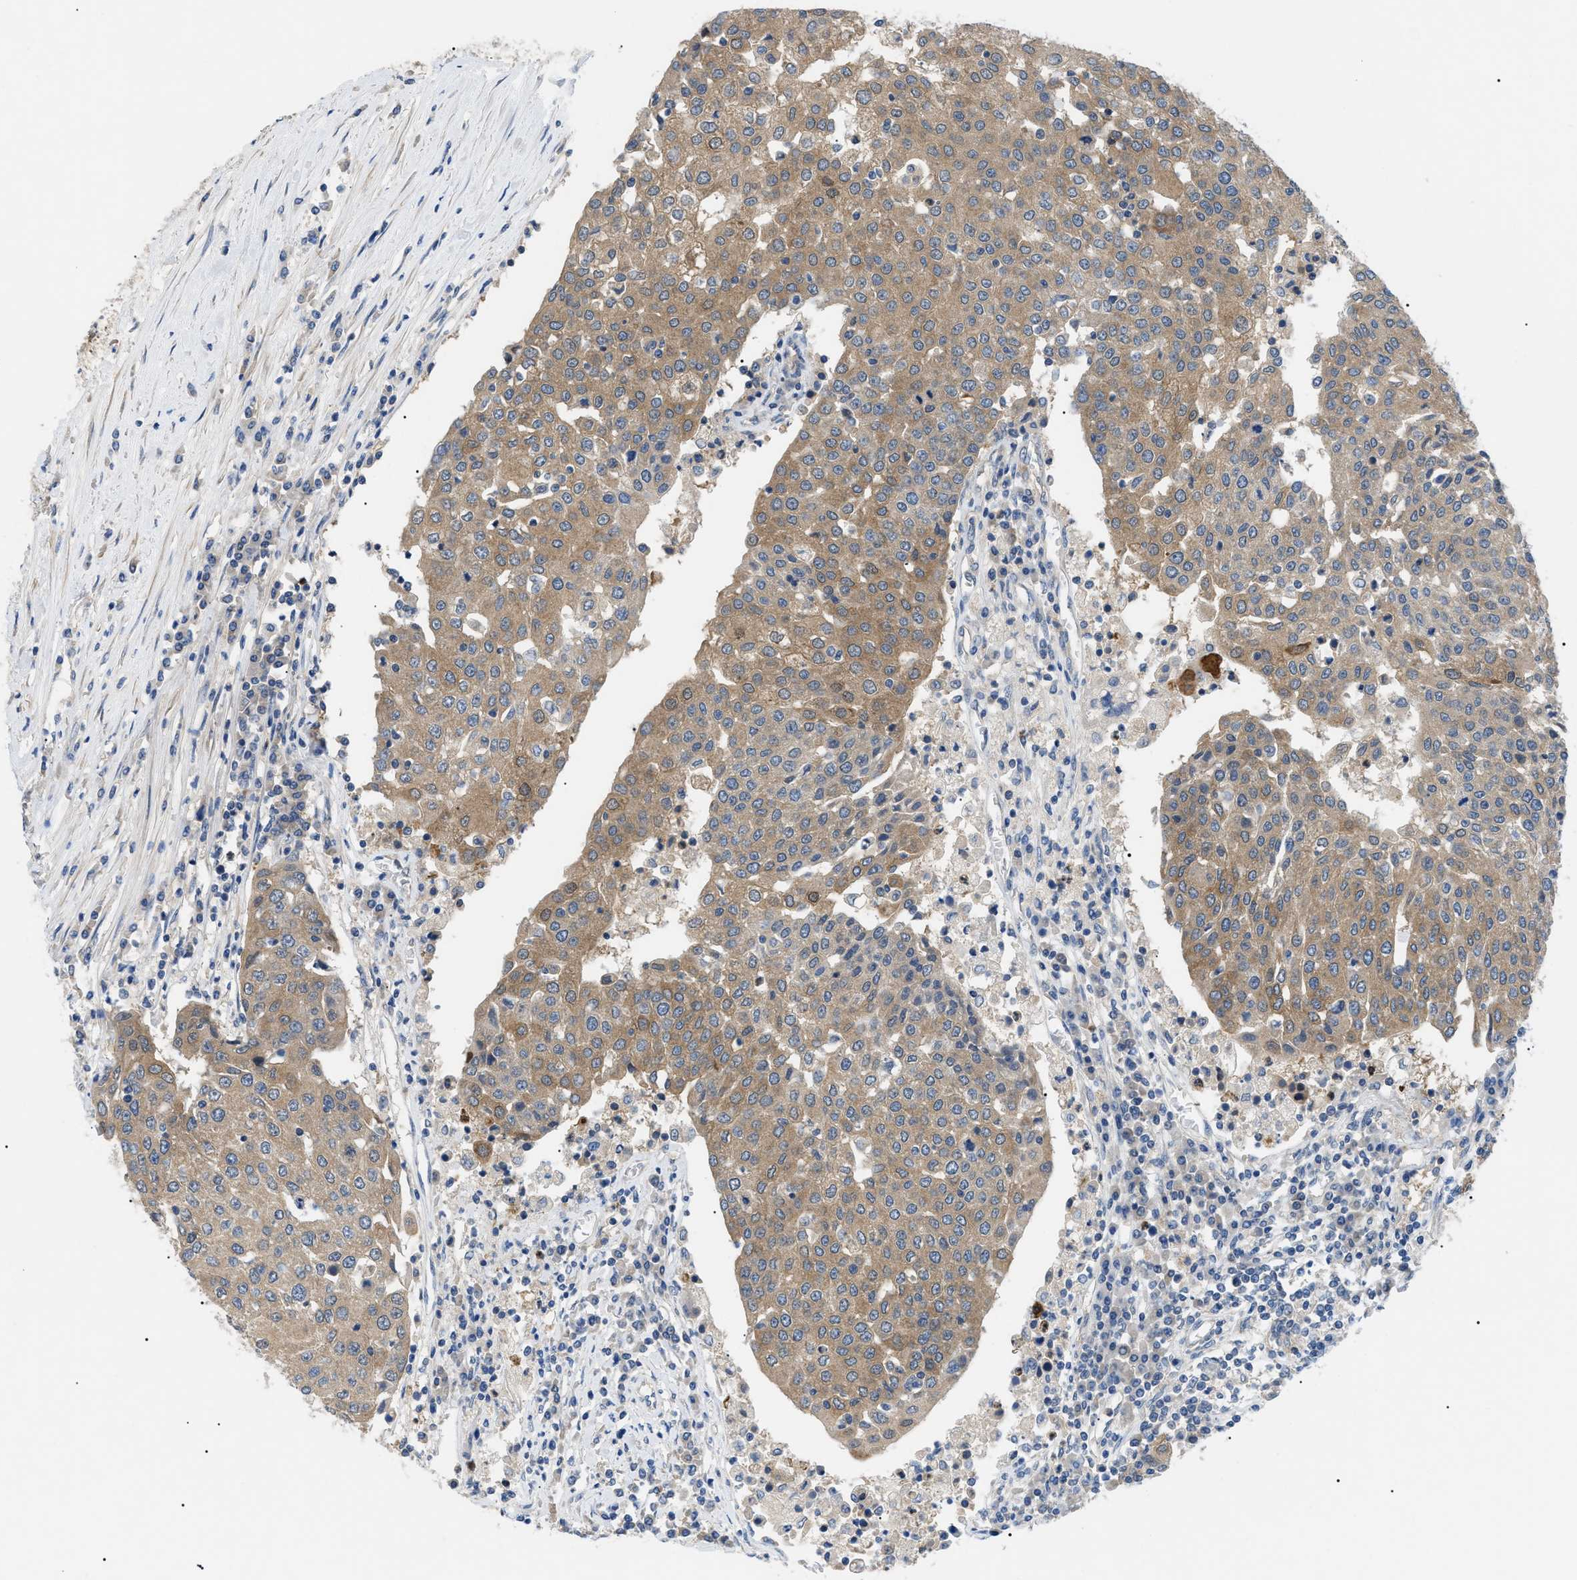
{"staining": {"intensity": "moderate", "quantity": ">75%", "location": "cytoplasmic/membranous"}, "tissue": "urothelial cancer", "cell_type": "Tumor cells", "image_type": "cancer", "snomed": [{"axis": "morphology", "description": "Urothelial carcinoma, High grade"}, {"axis": "topography", "description": "Urinary bladder"}], "caption": "DAB immunohistochemical staining of human high-grade urothelial carcinoma demonstrates moderate cytoplasmic/membranous protein expression in about >75% of tumor cells.", "gene": "RIPK1", "patient": {"sex": "female", "age": 85}}